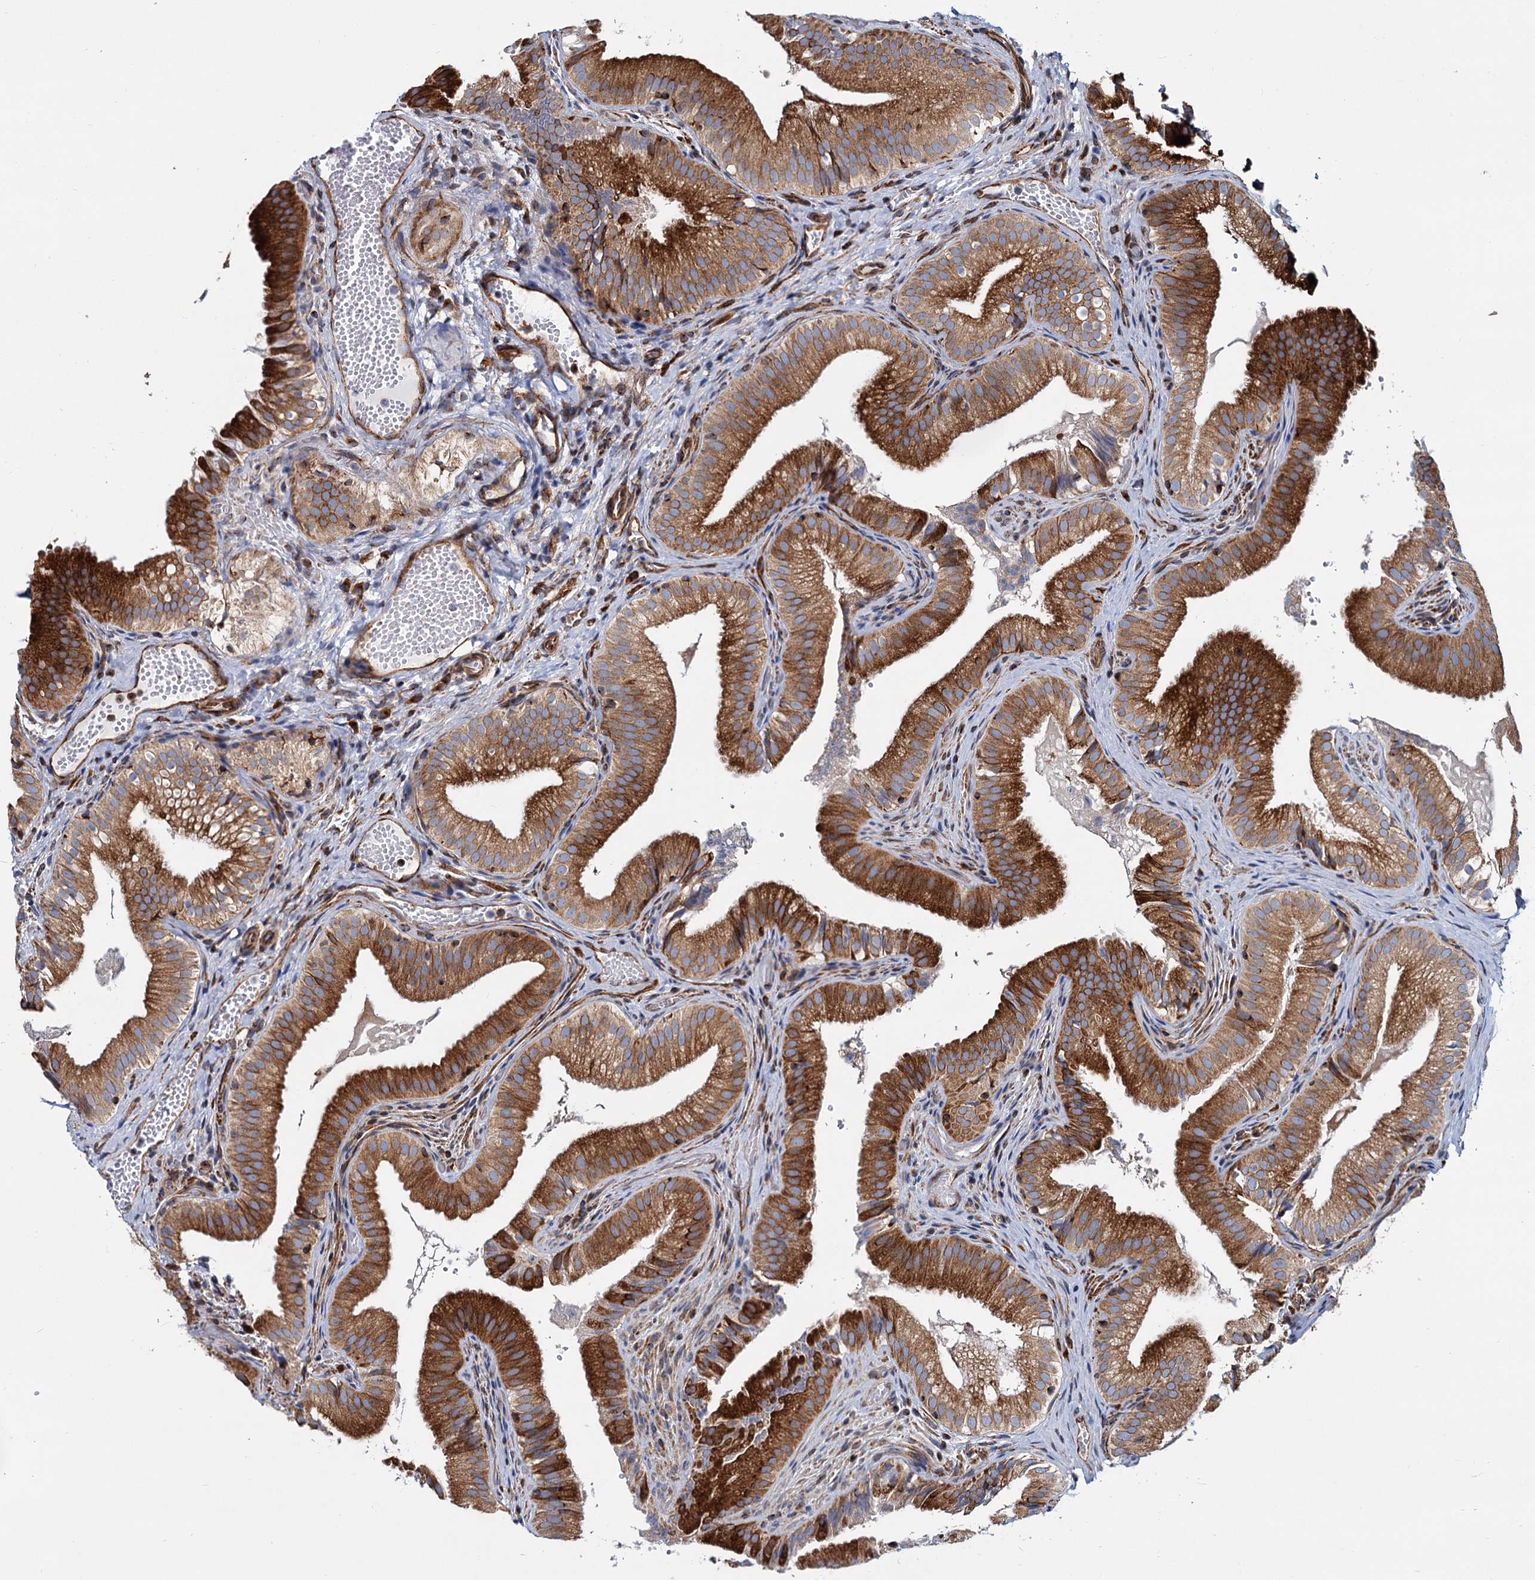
{"staining": {"intensity": "strong", "quantity": ">75%", "location": "cytoplasmic/membranous"}, "tissue": "gallbladder", "cell_type": "Glandular cells", "image_type": "normal", "snomed": [{"axis": "morphology", "description": "Normal tissue, NOS"}, {"axis": "topography", "description": "Gallbladder"}], "caption": "Protein expression by IHC demonstrates strong cytoplasmic/membranous positivity in approximately >75% of glandular cells in unremarkable gallbladder.", "gene": "PSEN1", "patient": {"sex": "female", "age": 30}}